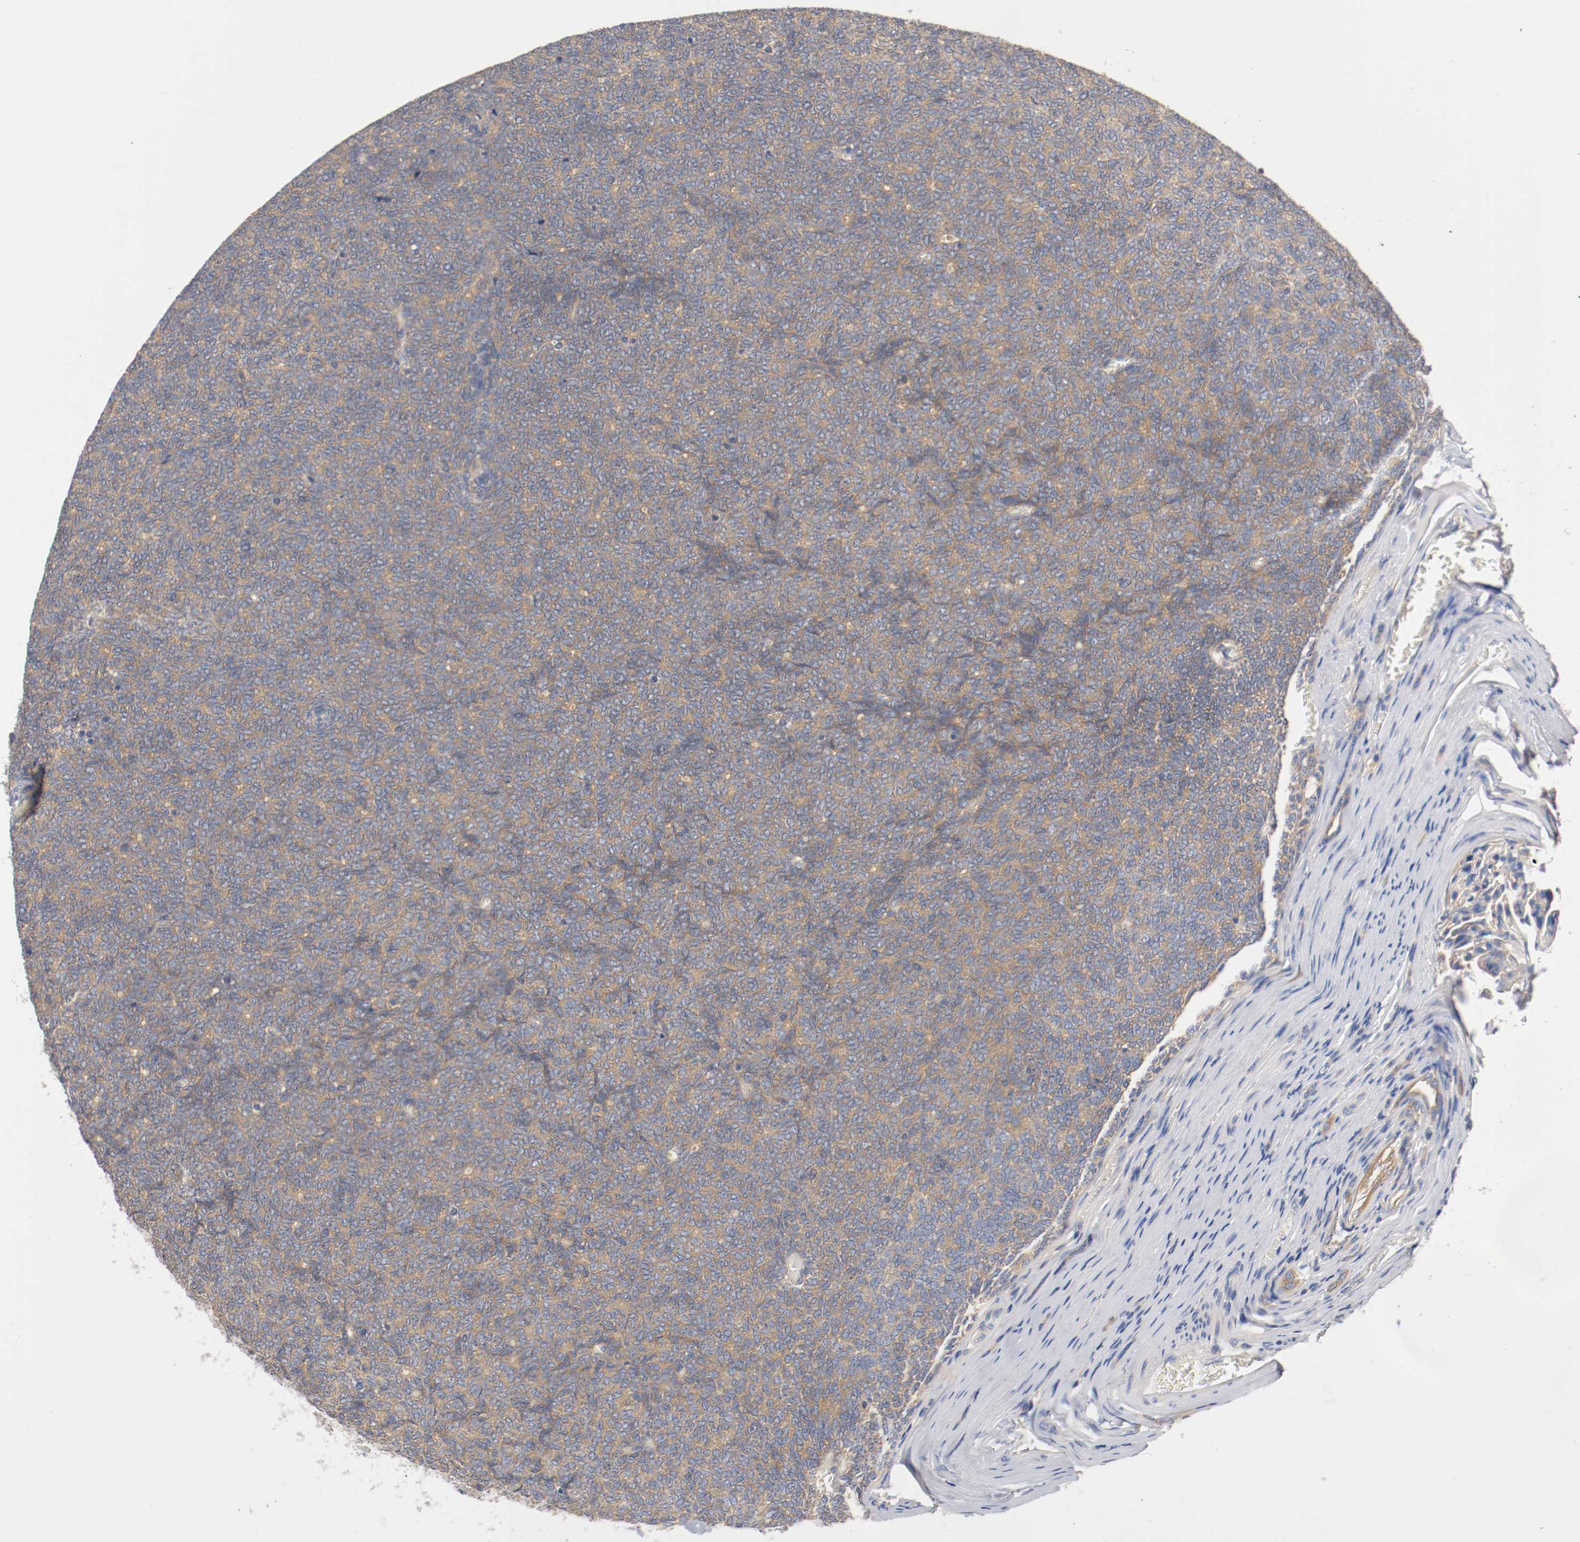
{"staining": {"intensity": "moderate", "quantity": ">75%", "location": "cytoplasmic/membranous"}, "tissue": "renal cancer", "cell_type": "Tumor cells", "image_type": "cancer", "snomed": [{"axis": "morphology", "description": "Neoplasm, malignant, NOS"}, {"axis": "topography", "description": "Kidney"}], "caption": "Neoplasm (malignant) (renal) stained for a protein shows moderate cytoplasmic/membranous positivity in tumor cells.", "gene": "HGS", "patient": {"sex": "male", "age": 28}}